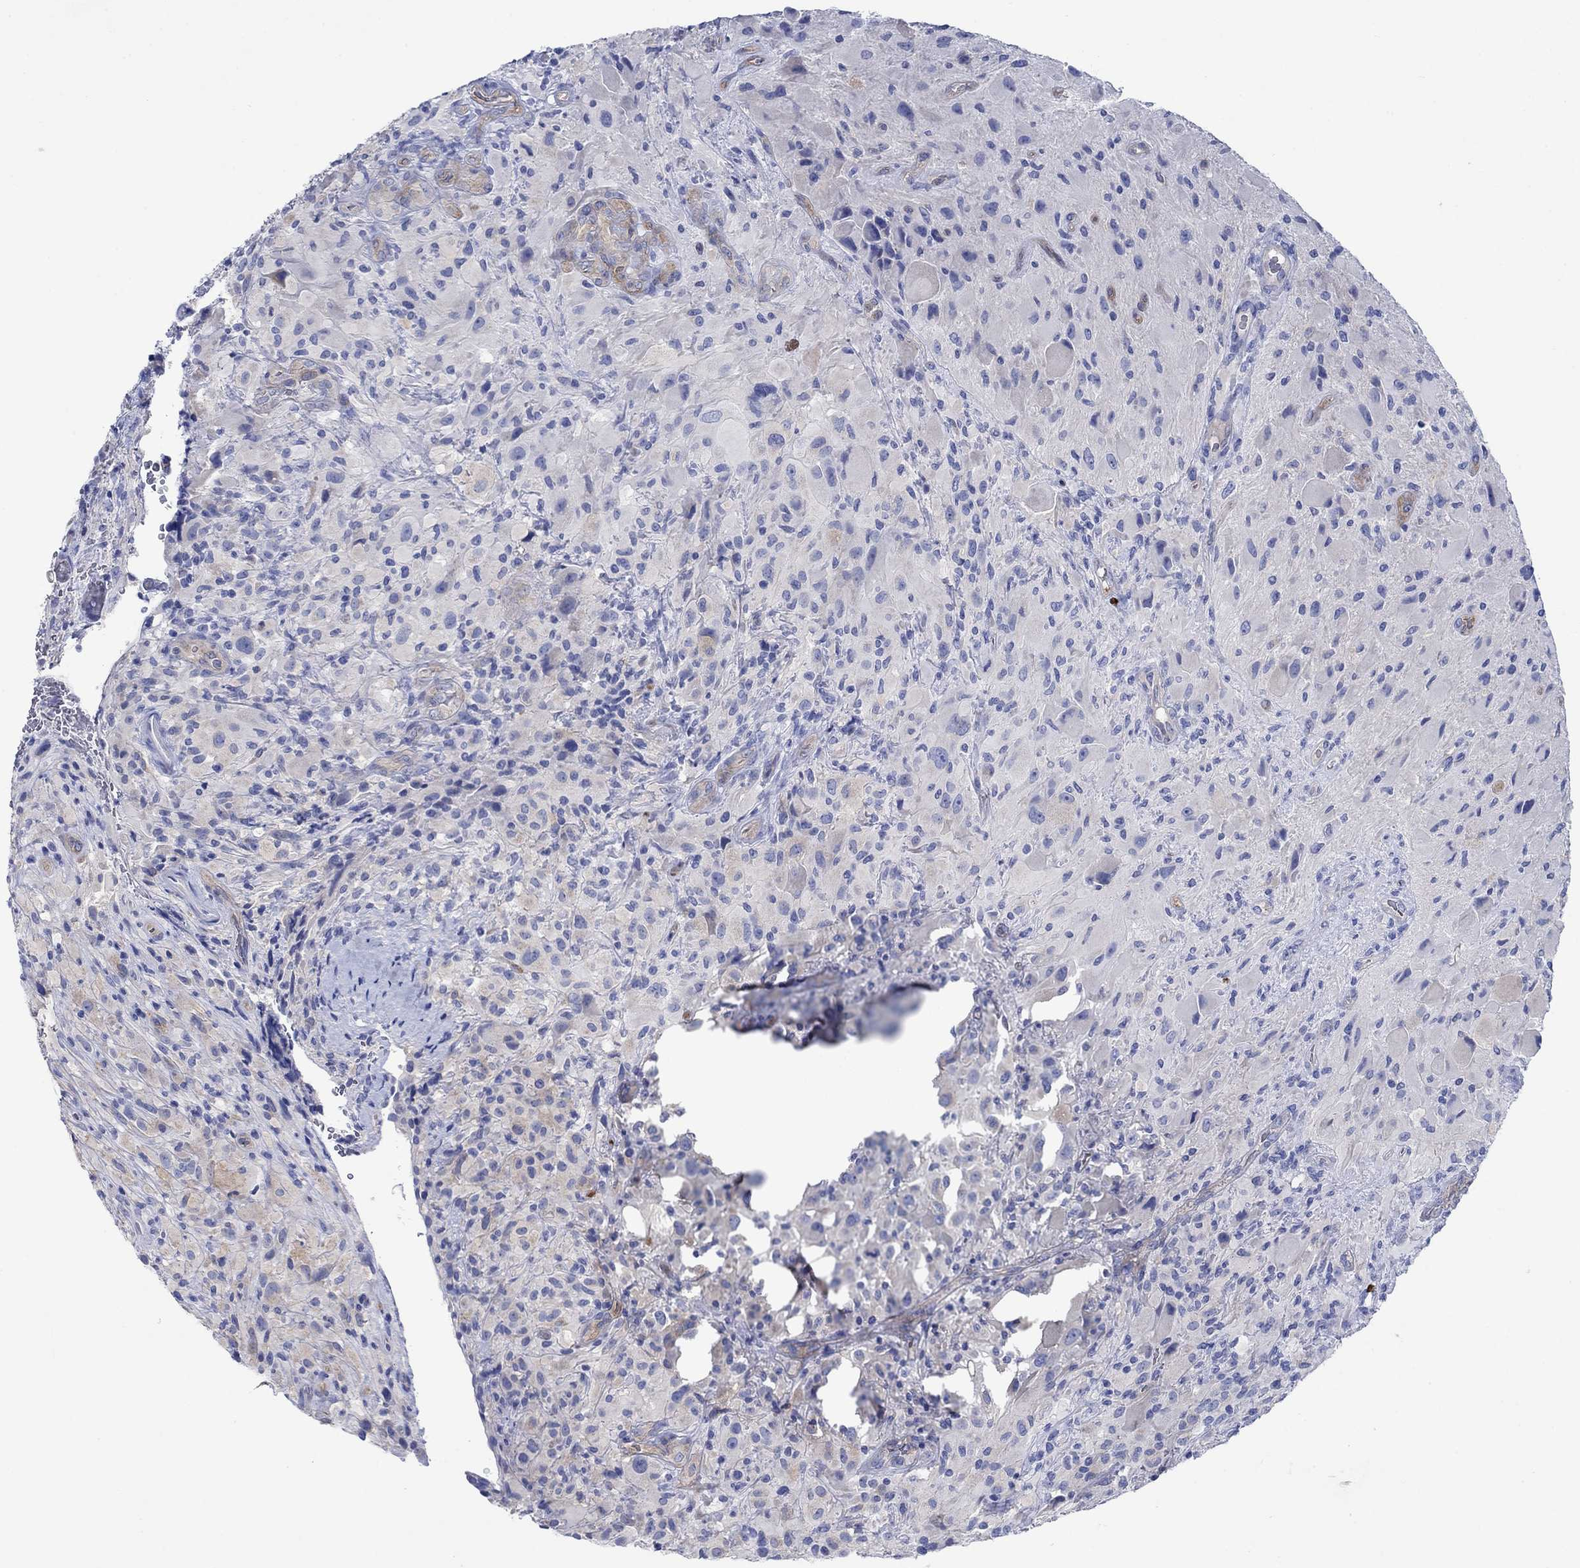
{"staining": {"intensity": "negative", "quantity": "none", "location": "none"}, "tissue": "glioma", "cell_type": "Tumor cells", "image_type": "cancer", "snomed": [{"axis": "morphology", "description": "Glioma, malignant, High grade"}, {"axis": "topography", "description": "Cerebral cortex"}], "caption": "Tumor cells show no significant protein expression in malignant glioma (high-grade).", "gene": "TRIM16", "patient": {"sex": "male", "age": 35}}